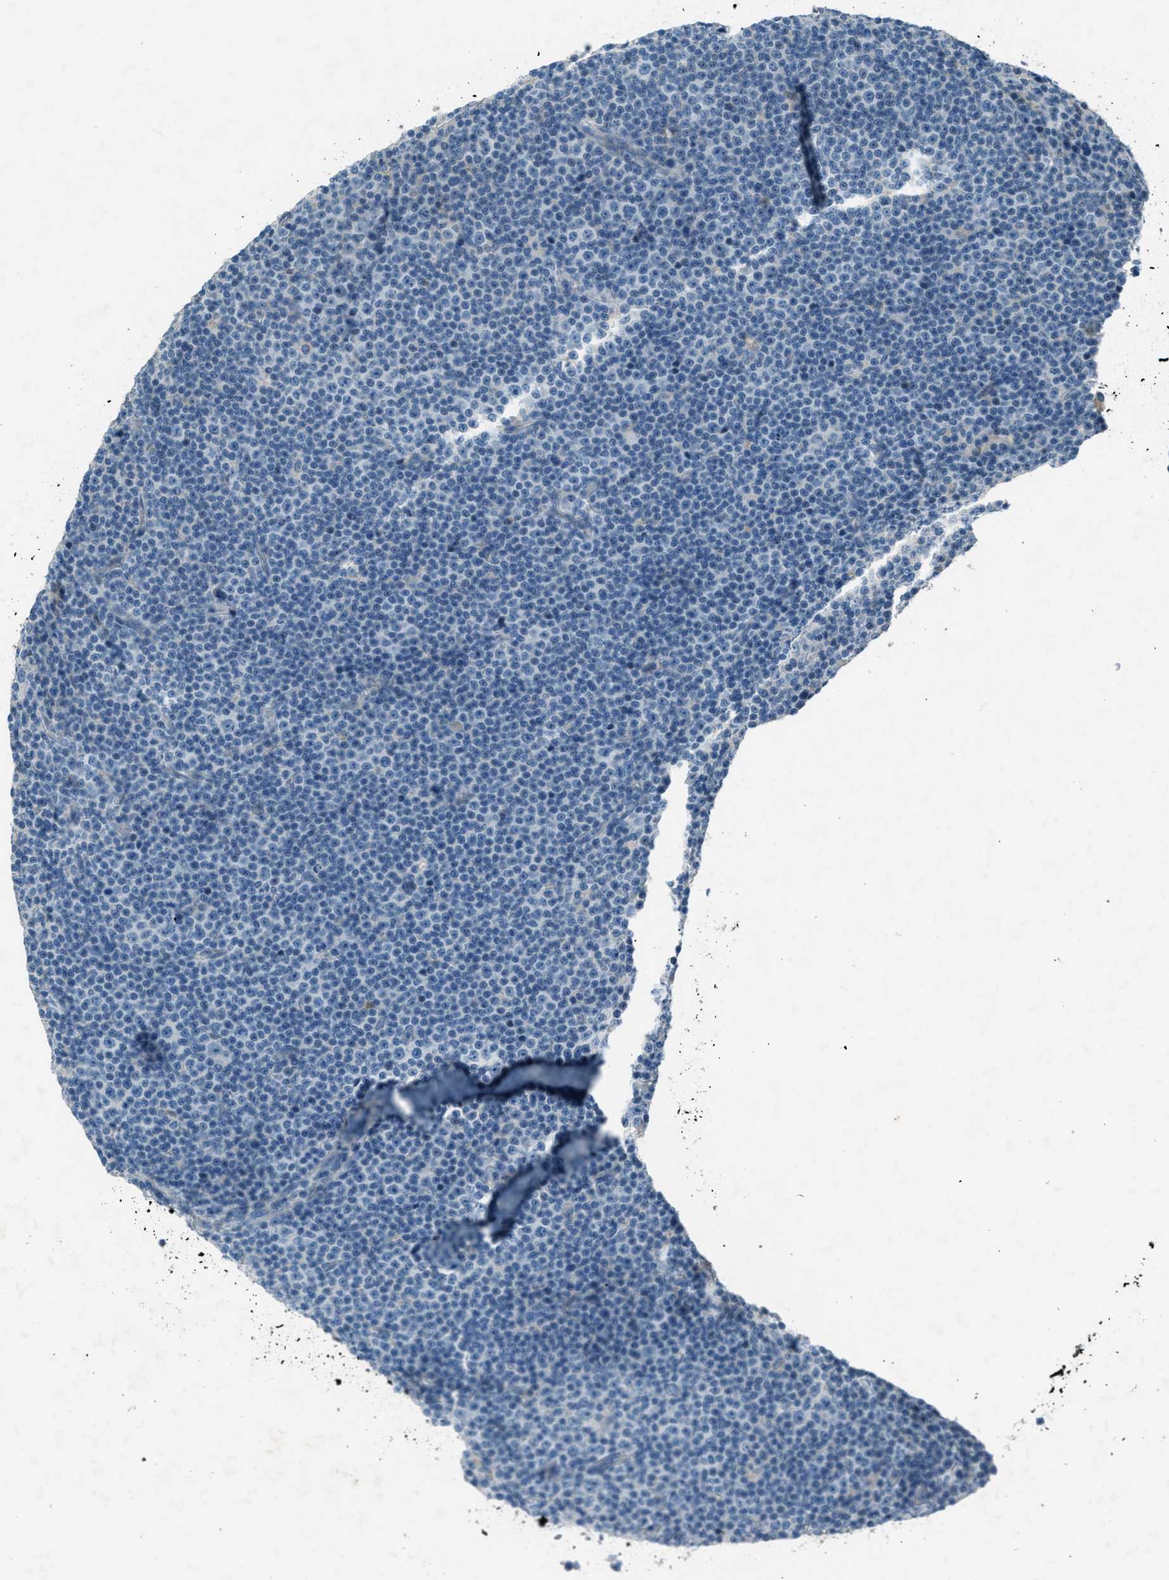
{"staining": {"intensity": "negative", "quantity": "none", "location": "none"}, "tissue": "lymphoma", "cell_type": "Tumor cells", "image_type": "cancer", "snomed": [{"axis": "morphology", "description": "Malignant lymphoma, non-Hodgkin's type, Low grade"}, {"axis": "topography", "description": "Lymph node"}], "caption": "Protein analysis of low-grade malignant lymphoma, non-Hodgkin's type displays no significant staining in tumor cells.", "gene": "FBLN2", "patient": {"sex": "female", "age": 67}}